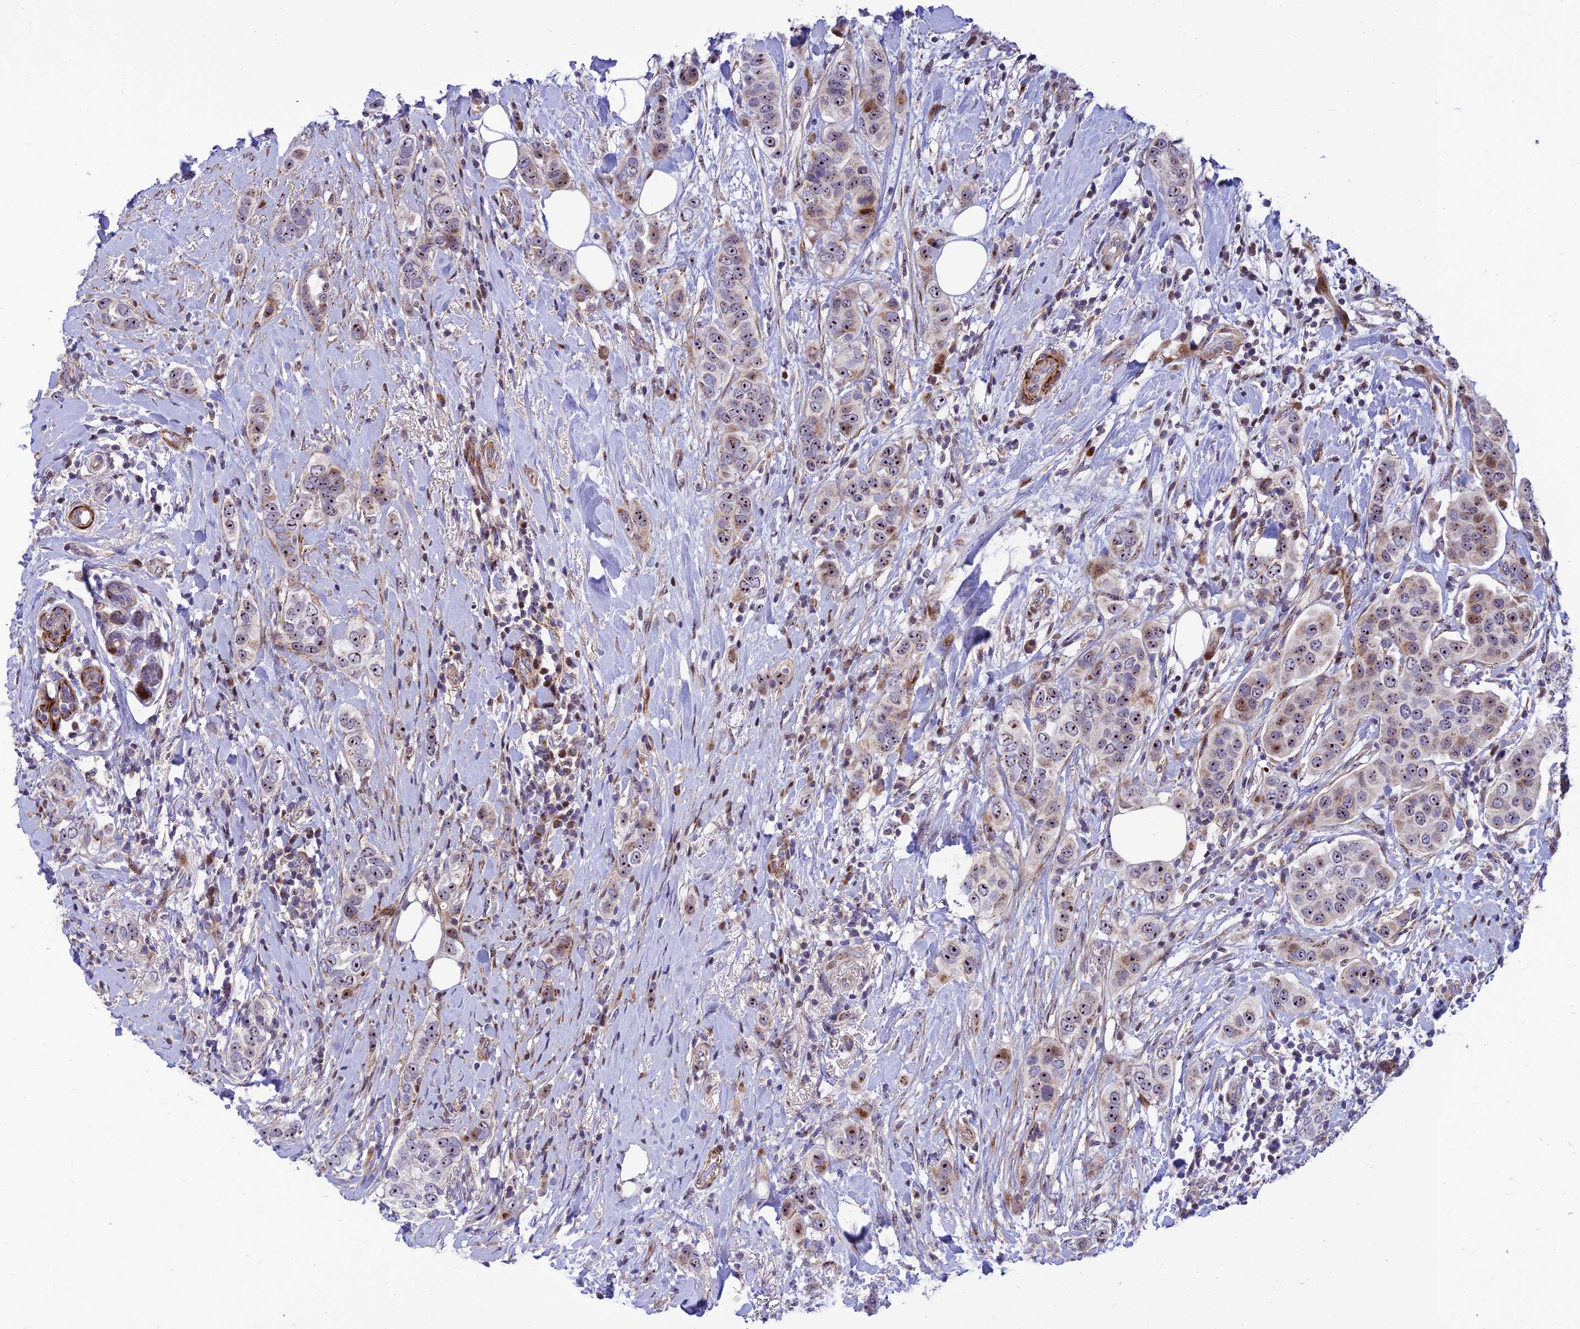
{"staining": {"intensity": "moderate", "quantity": "25%-75%", "location": "nuclear"}, "tissue": "breast cancer", "cell_type": "Tumor cells", "image_type": "cancer", "snomed": [{"axis": "morphology", "description": "Lobular carcinoma"}, {"axis": "topography", "description": "Breast"}], "caption": "A micrograph of breast lobular carcinoma stained for a protein exhibits moderate nuclear brown staining in tumor cells.", "gene": "KBTBD7", "patient": {"sex": "female", "age": 51}}